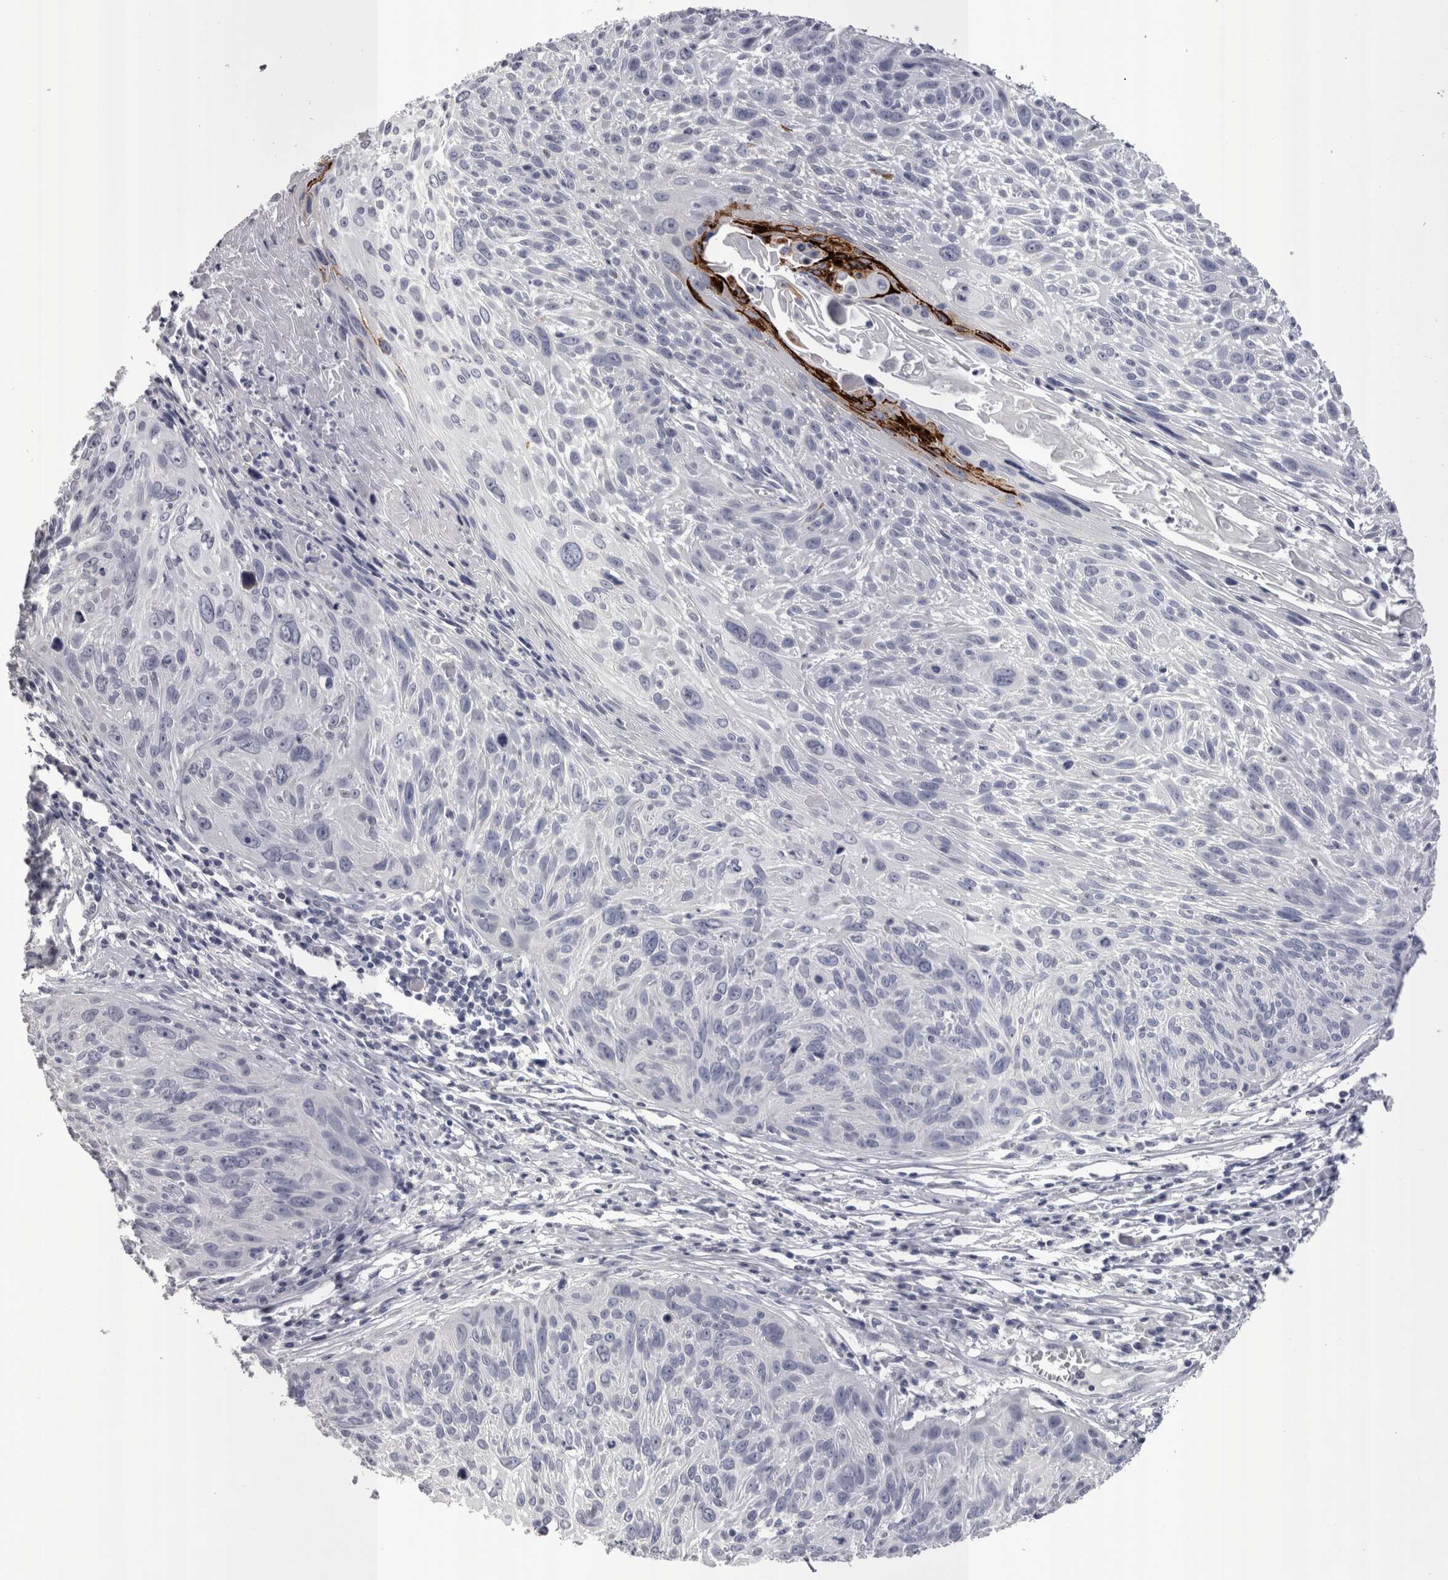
{"staining": {"intensity": "negative", "quantity": "none", "location": "none"}, "tissue": "cervical cancer", "cell_type": "Tumor cells", "image_type": "cancer", "snomed": [{"axis": "morphology", "description": "Squamous cell carcinoma, NOS"}, {"axis": "topography", "description": "Cervix"}], "caption": "Immunohistochemistry (IHC) of human cervical cancer exhibits no positivity in tumor cells. (DAB (3,3'-diaminobenzidine) IHC visualized using brightfield microscopy, high magnification).", "gene": "PWP2", "patient": {"sex": "female", "age": 51}}